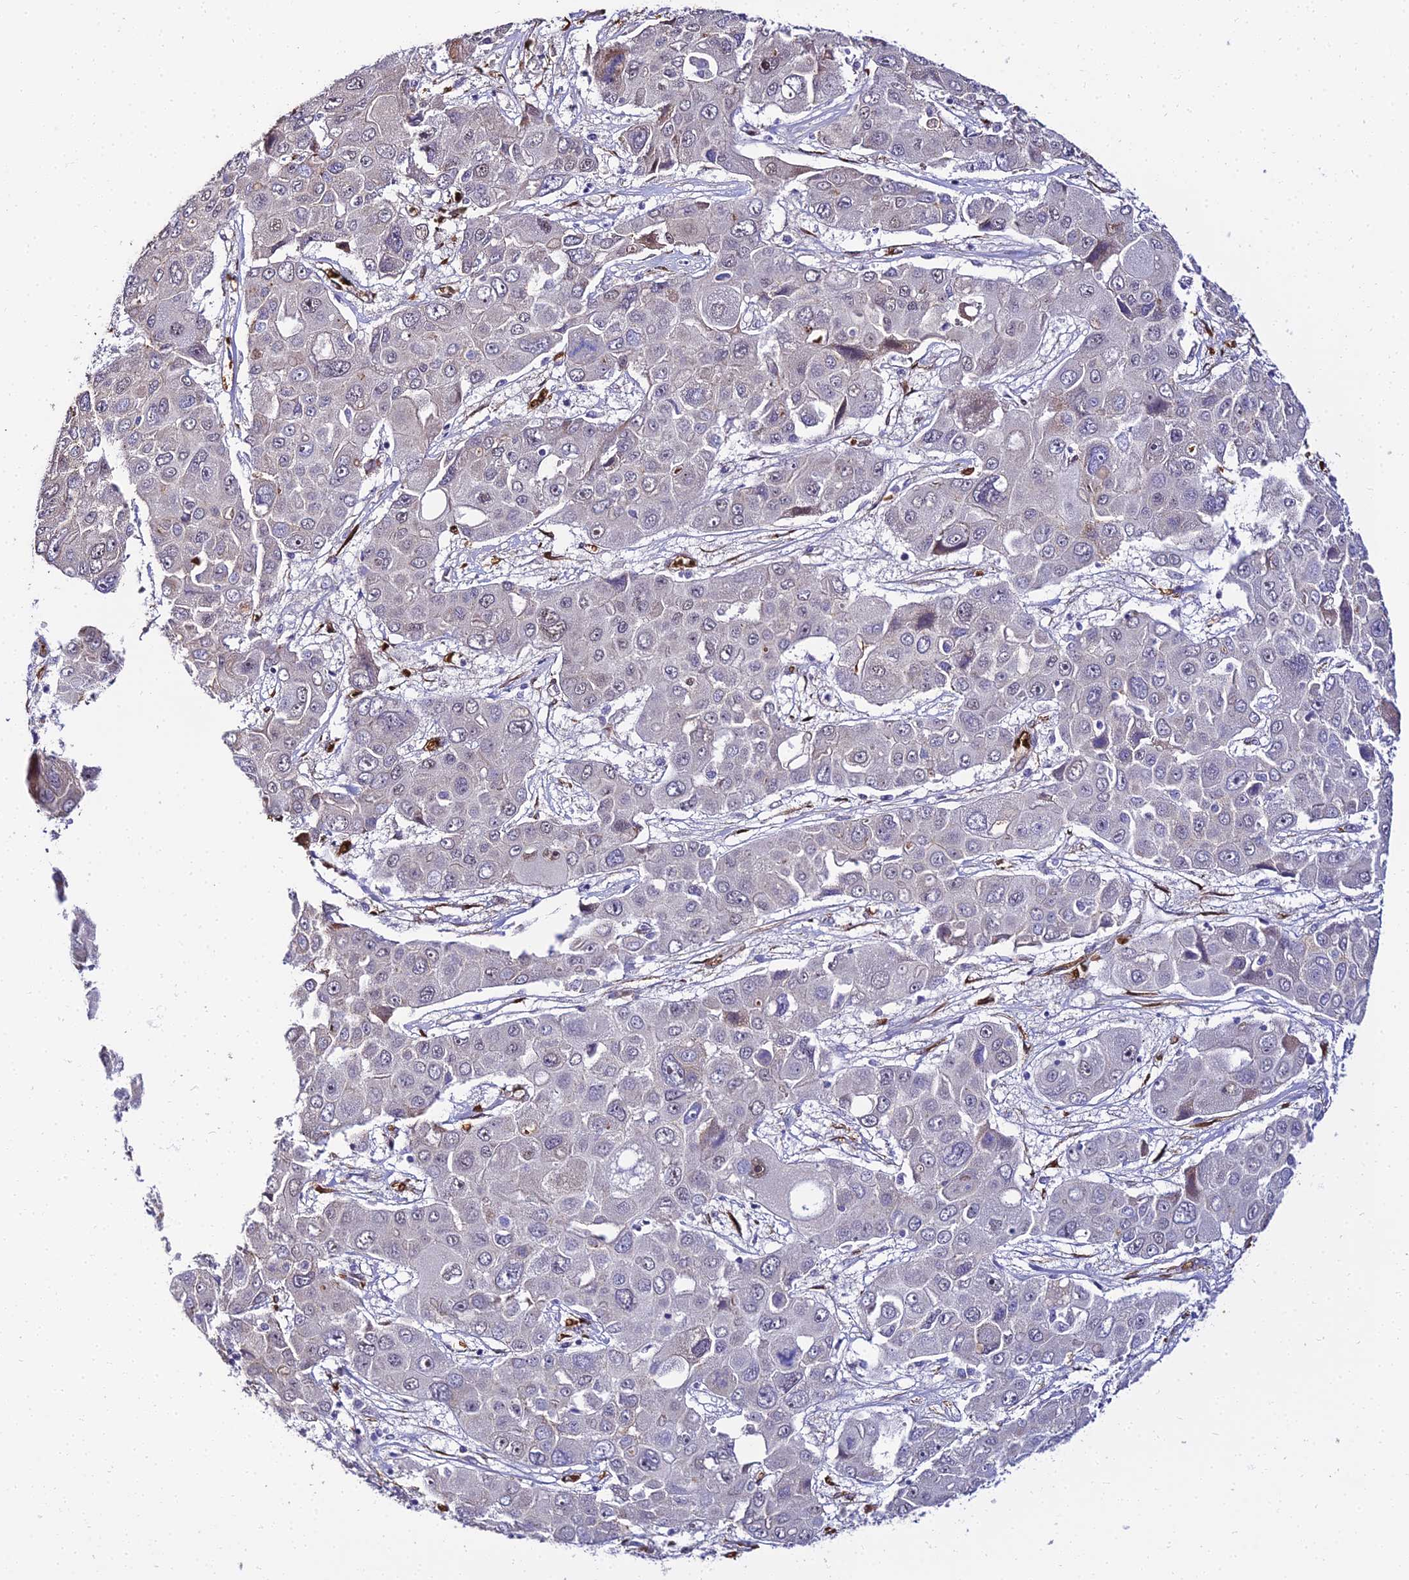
{"staining": {"intensity": "weak", "quantity": "<25%", "location": "nuclear"}, "tissue": "liver cancer", "cell_type": "Tumor cells", "image_type": "cancer", "snomed": [{"axis": "morphology", "description": "Cholangiocarcinoma"}, {"axis": "topography", "description": "Liver"}], "caption": "IHC of liver cholangiocarcinoma reveals no staining in tumor cells.", "gene": "BCL9", "patient": {"sex": "male", "age": 67}}